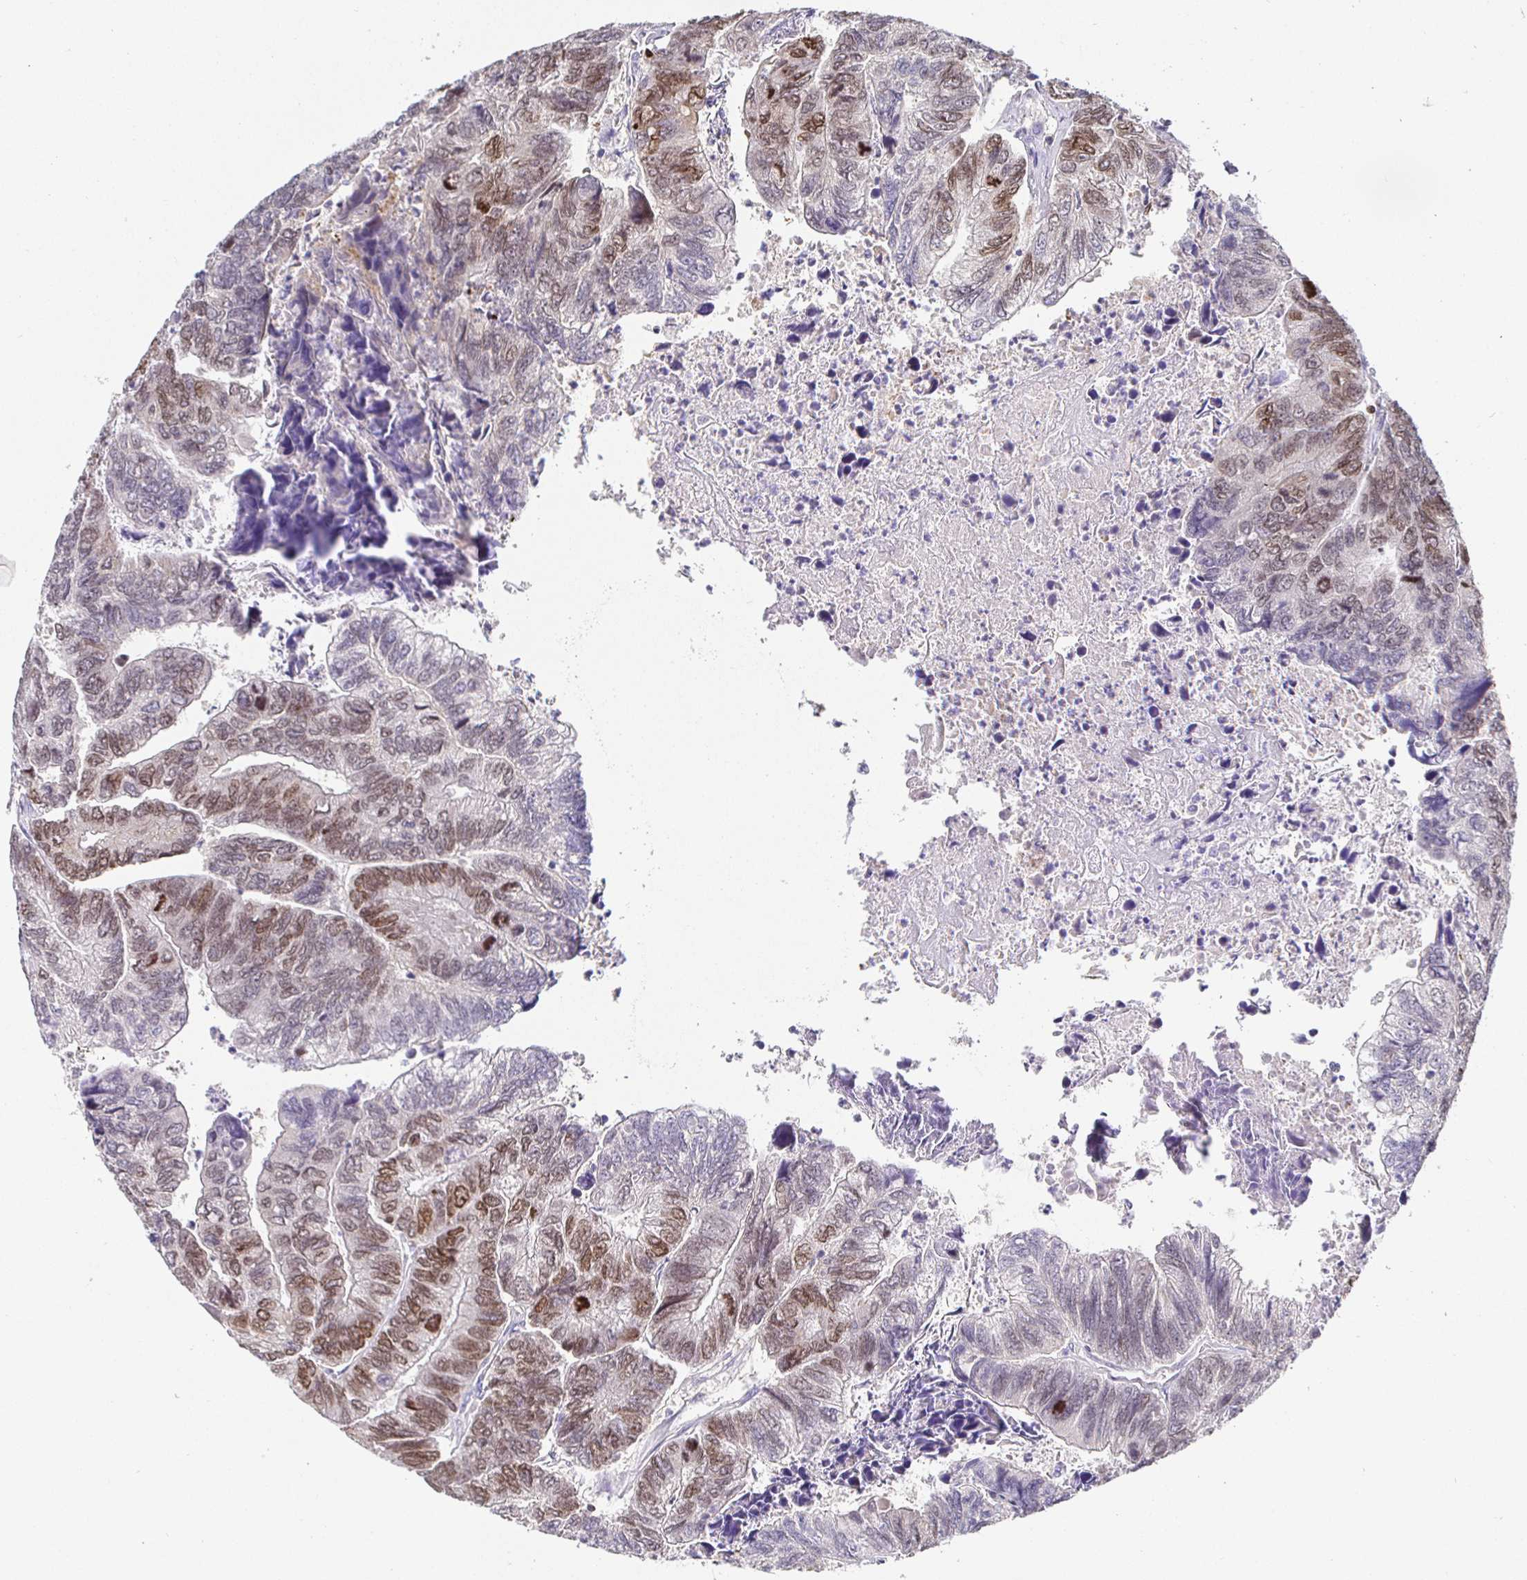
{"staining": {"intensity": "moderate", "quantity": "25%-75%", "location": "nuclear"}, "tissue": "colorectal cancer", "cell_type": "Tumor cells", "image_type": "cancer", "snomed": [{"axis": "morphology", "description": "Adenocarcinoma, NOS"}, {"axis": "topography", "description": "Colon"}], "caption": "IHC image of neoplastic tissue: human colorectal cancer stained using immunohistochemistry shows medium levels of moderate protein expression localized specifically in the nuclear of tumor cells, appearing as a nuclear brown color.", "gene": "SATB1", "patient": {"sex": "female", "age": 67}}